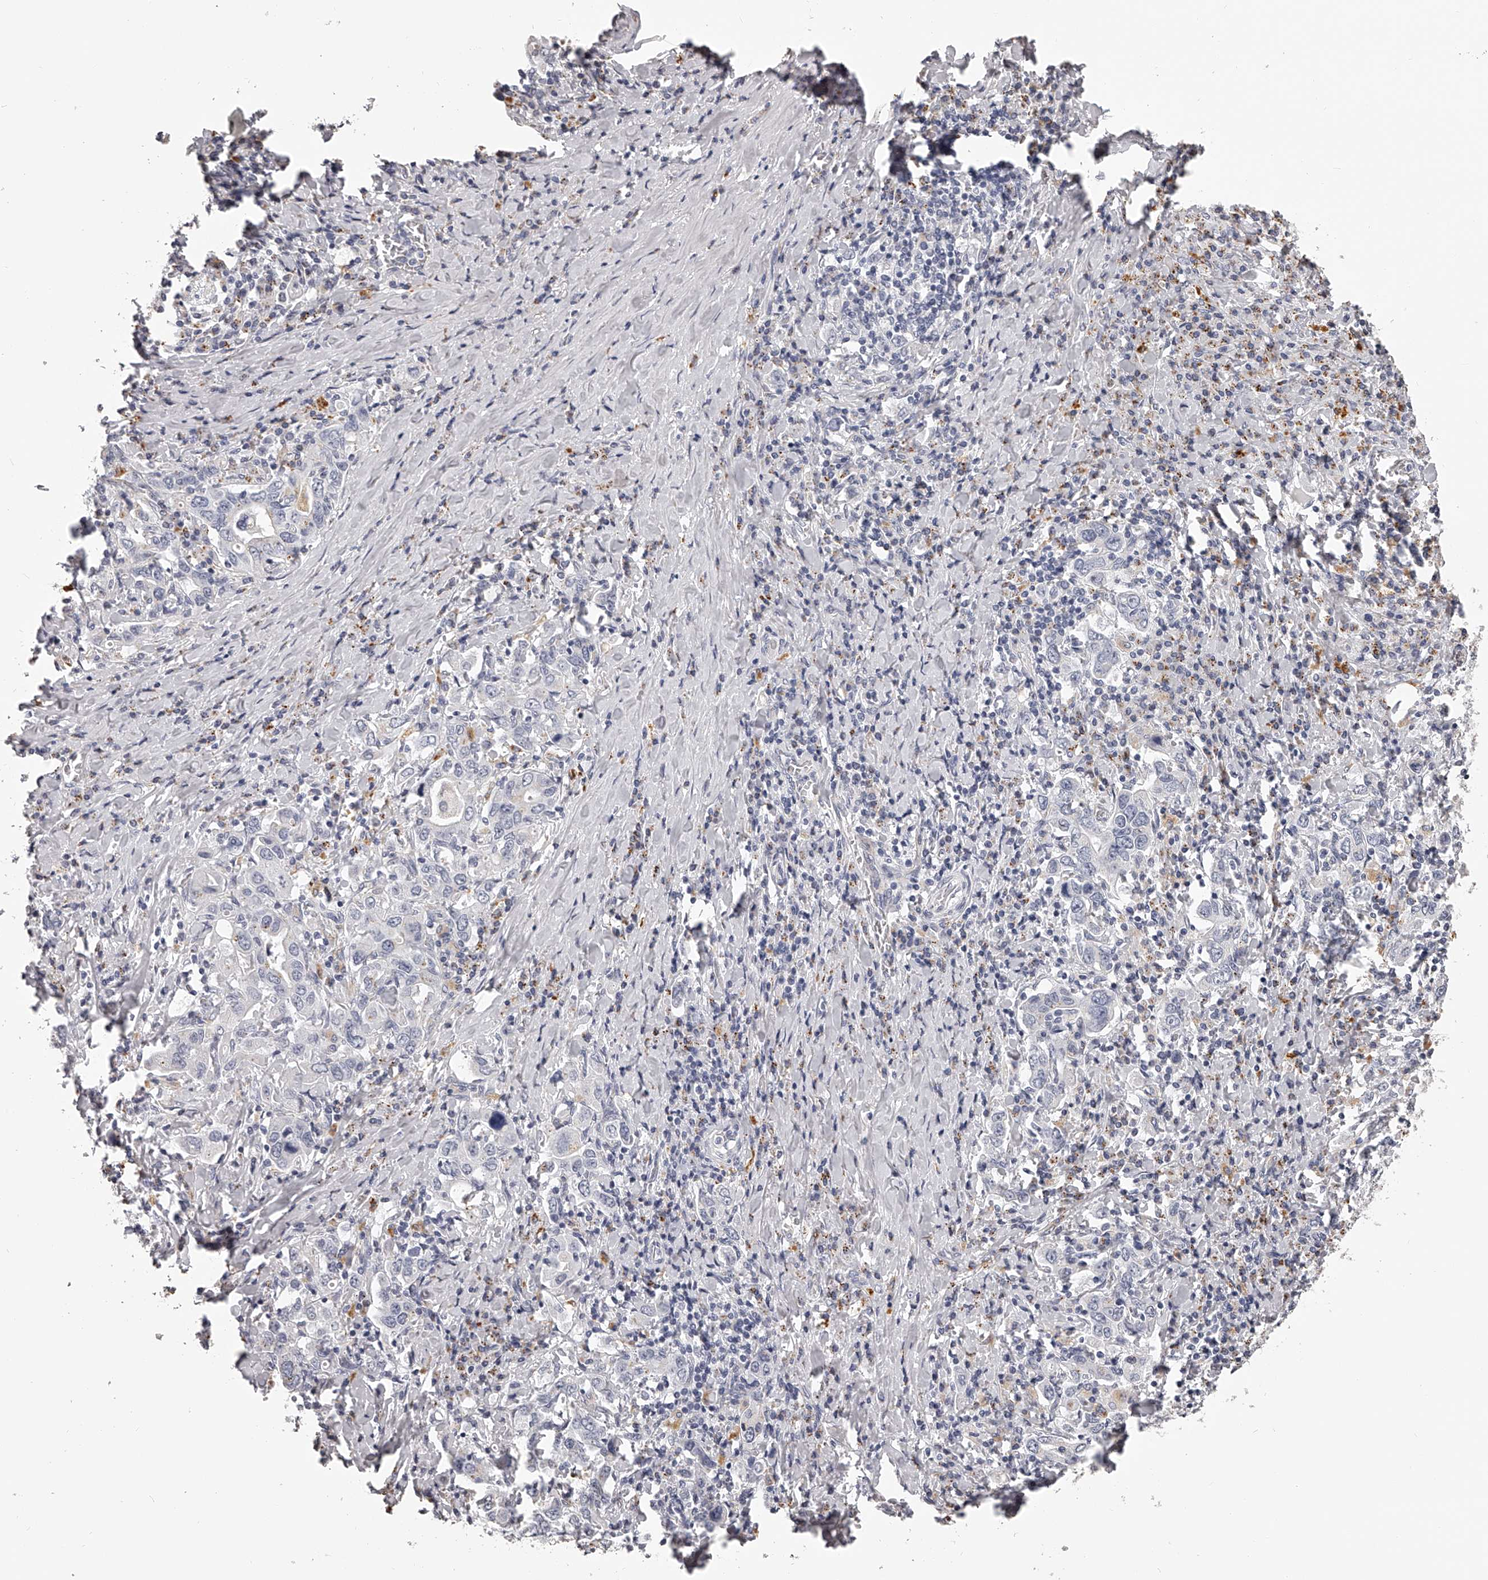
{"staining": {"intensity": "negative", "quantity": "none", "location": "none"}, "tissue": "stomach cancer", "cell_type": "Tumor cells", "image_type": "cancer", "snomed": [{"axis": "morphology", "description": "Adenocarcinoma, NOS"}, {"axis": "topography", "description": "Stomach, upper"}], "caption": "Stomach adenocarcinoma stained for a protein using immunohistochemistry demonstrates no expression tumor cells.", "gene": "DMRT1", "patient": {"sex": "male", "age": 62}}